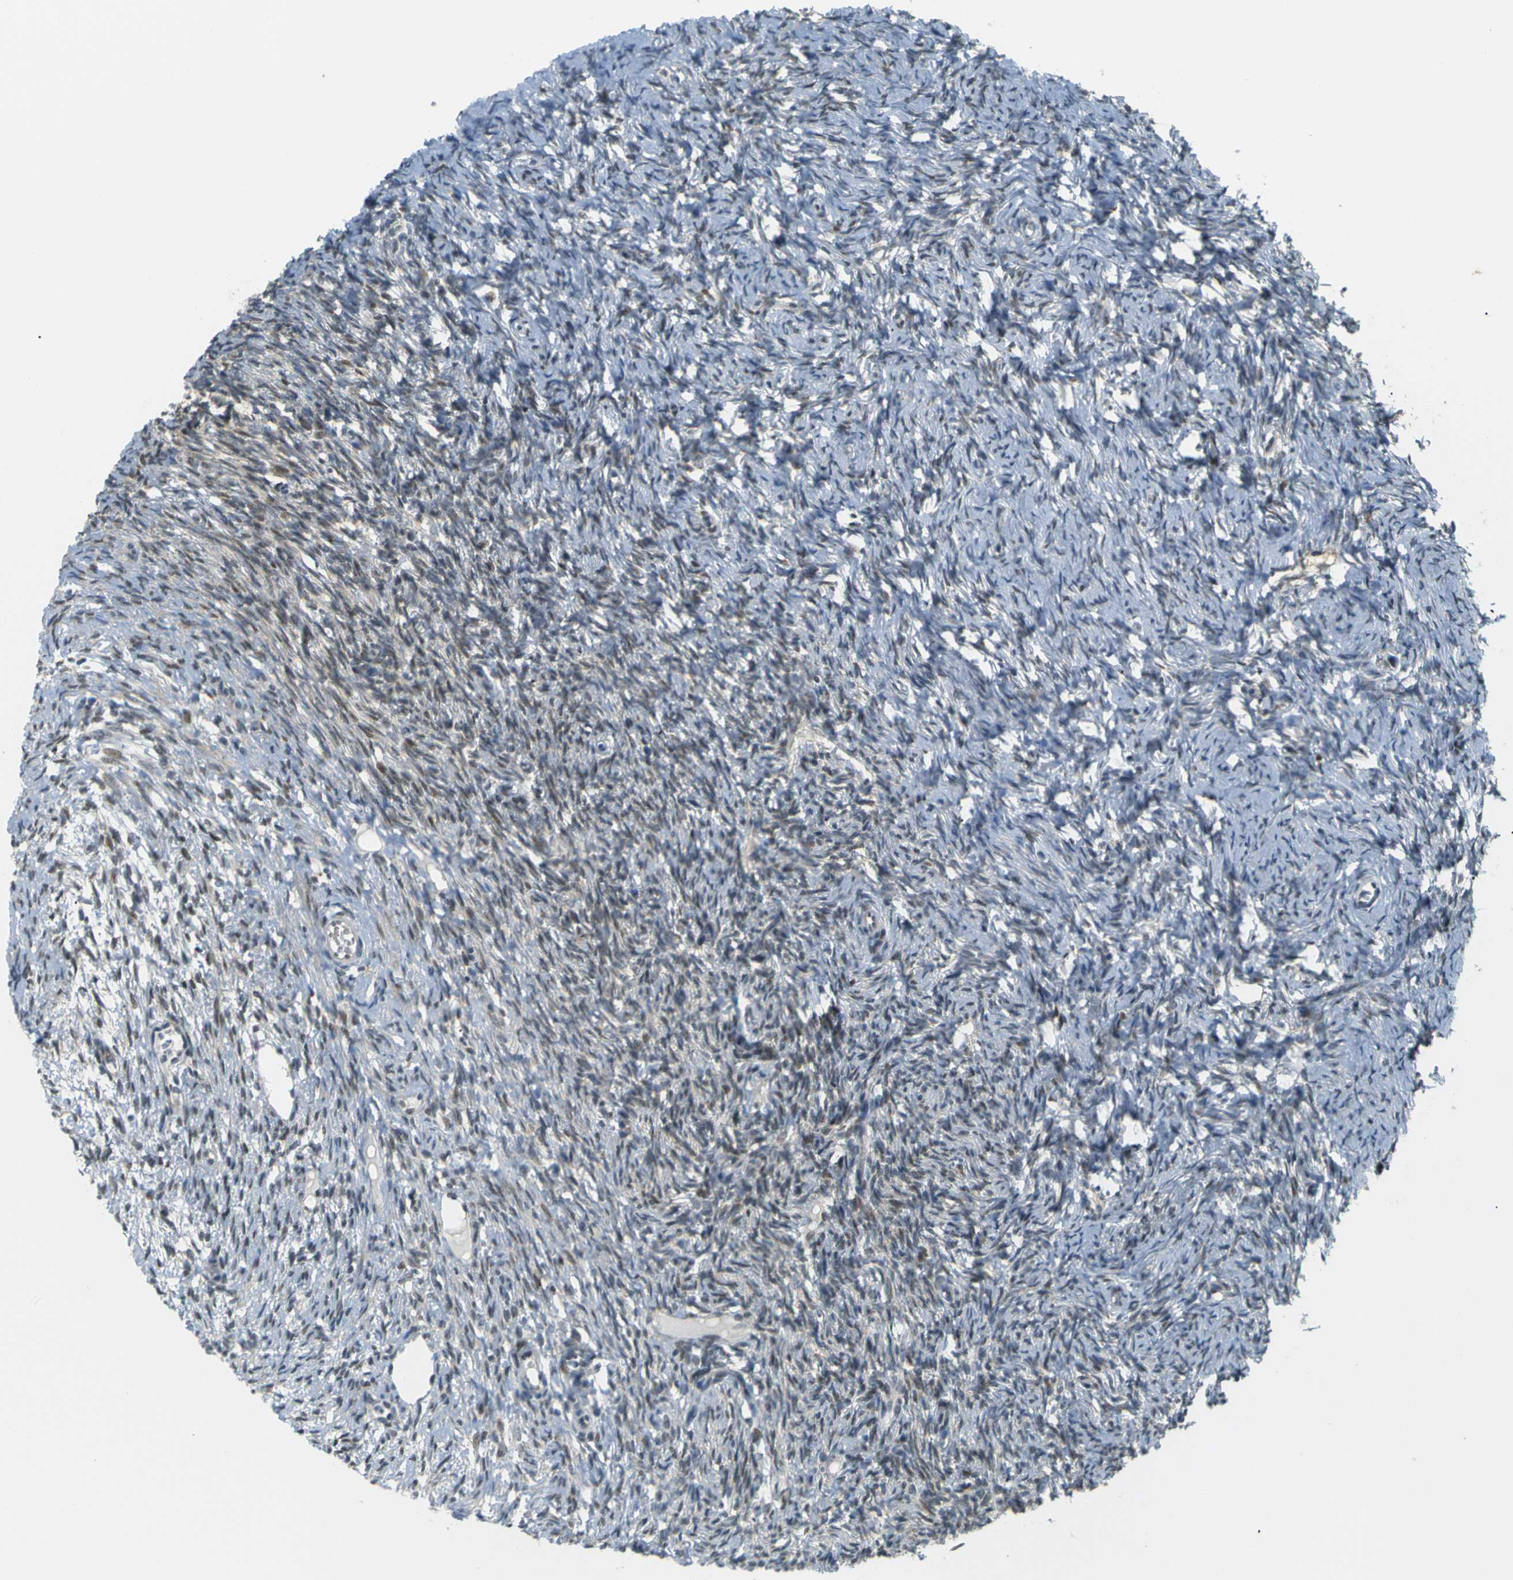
{"staining": {"intensity": "moderate", "quantity": "25%-75%", "location": "cytoplasmic/membranous,nuclear"}, "tissue": "ovary", "cell_type": "Follicle cells", "image_type": "normal", "snomed": [{"axis": "morphology", "description": "Normal tissue, NOS"}, {"axis": "topography", "description": "Ovary"}], "caption": "Protein staining displays moderate cytoplasmic/membranous,nuclear positivity in approximately 25%-75% of follicle cells in normal ovary. The protein is stained brown, and the nuclei are stained in blue (DAB IHC with brightfield microscopy, high magnification).", "gene": "SKP1", "patient": {"sex": "female", "age": 33}}